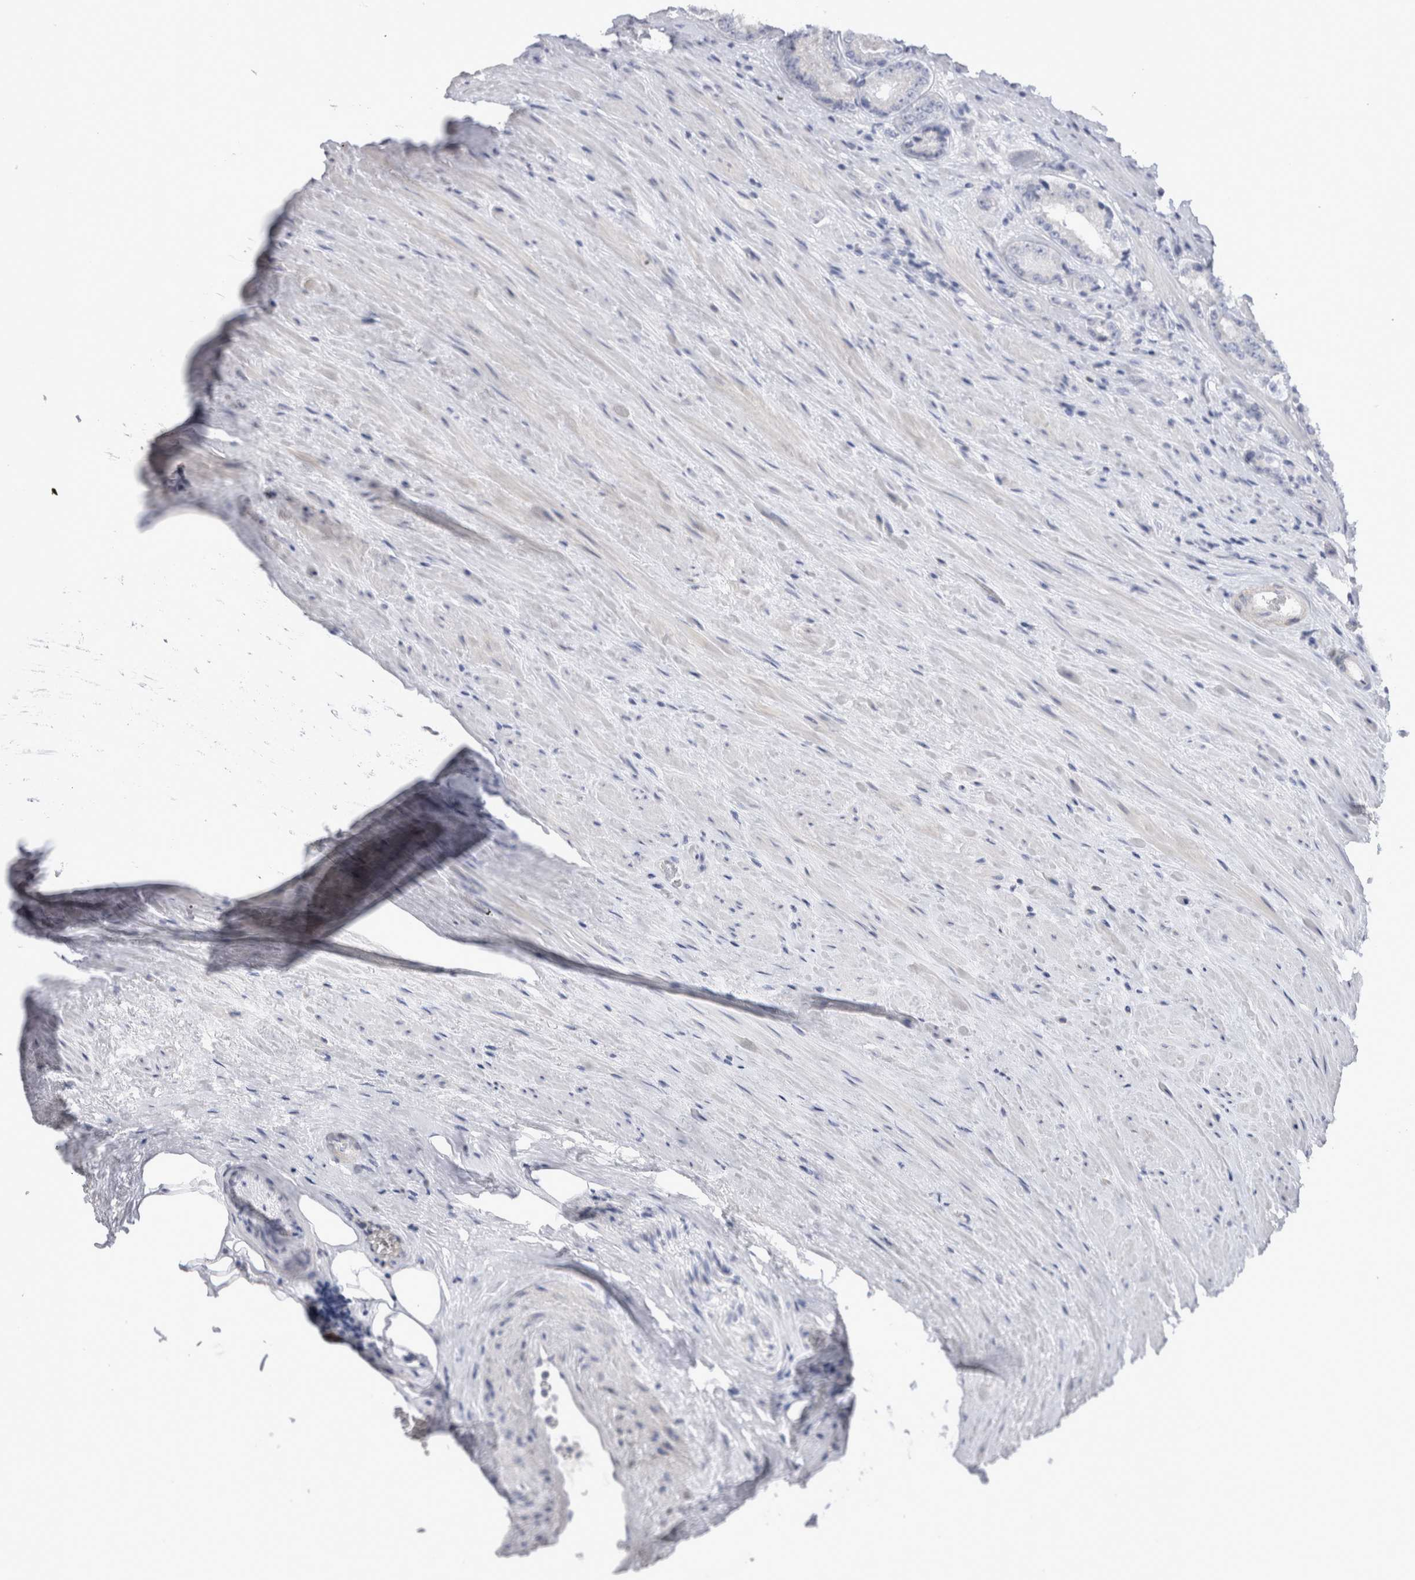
{"staining": {"intensity": "negative", "quantity": "none", "location": "none"}, "tissue": "prostate cancer", "cell_type": "Tumor cells", "image_type": "cancer", "snomed": [{"axis": "morphology", "description": "Adenocarcinoma, High grade"}, {"axis": "topography", "description": "Prostate"}], "caption": "High magnification brightfield microscopy of high-grade adenocarcinoma (prostate) stained with DAB (brown) and counterstained with hematoxylin (blue): tumor cells show no significant positivity. (Stains: DAB immunohistochemistry (IHC) with hematoxylin counter stain, Microscopy: brightfield microscopy at high magnification).", "gene": "C9orf50", "patient": {"sex": "male", "age": 61}}